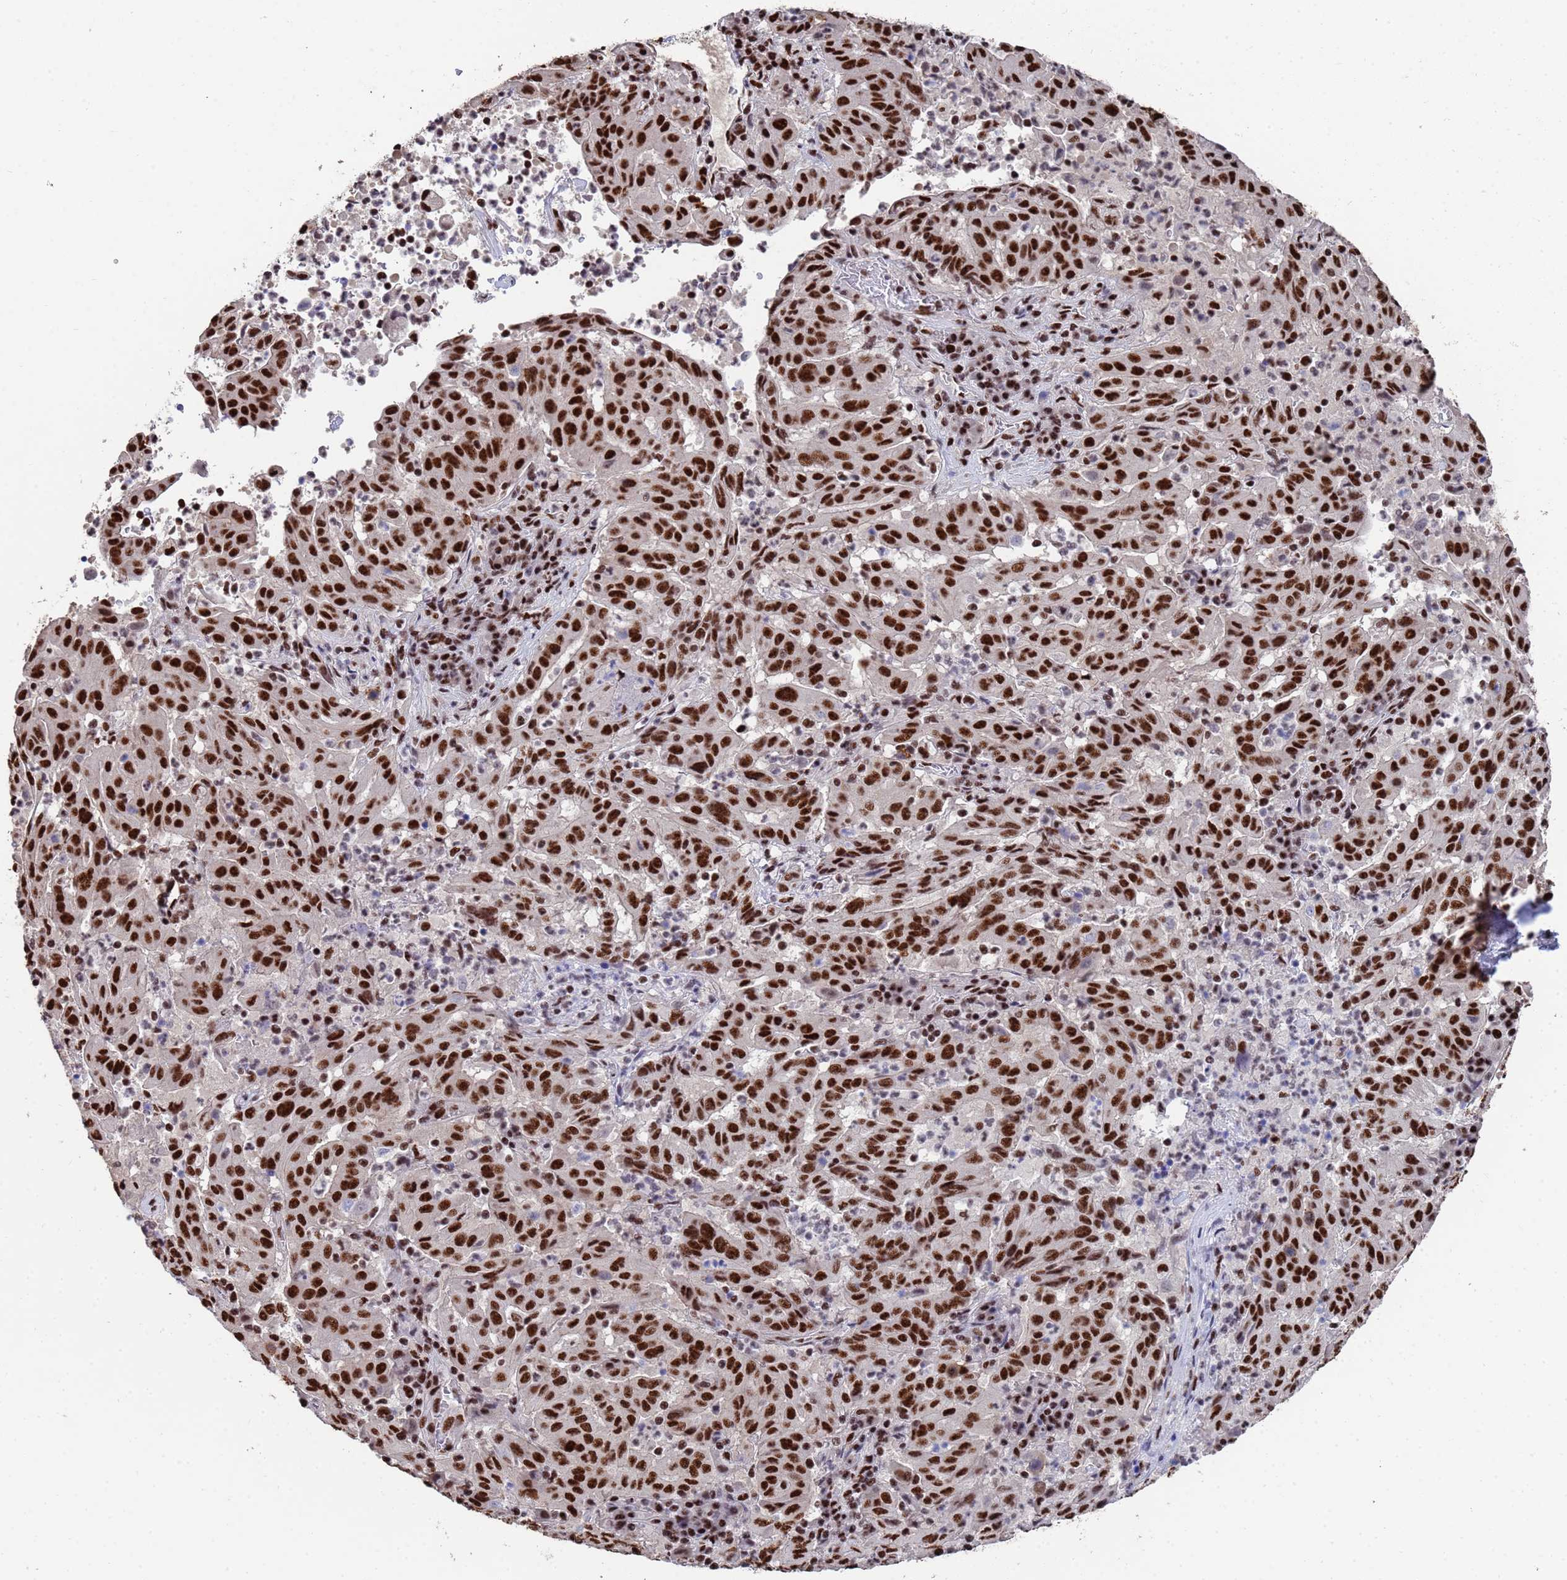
{"staining": {"intensity": "strong", "quantity": ">75%", "location": "nuclear"}, "tissue": "pancreatic cancer", "cell_type": "Tumor cells", "image_type": "cancer", "snomed": [{"axis": "morphology", "description": "Adenocarcinoma, NOS"}, {"axis": "topography", "description": "Pancreas"}], "caption": "A histopathology image of human pancreatic cancer stained for a protein shows strong nuclear brown staining in tumor cells. (Brightfield microscopy of DAB IHC at high magnification).", "gene": "SF3B2", "patient": {"sex": "male", "age": 63}}